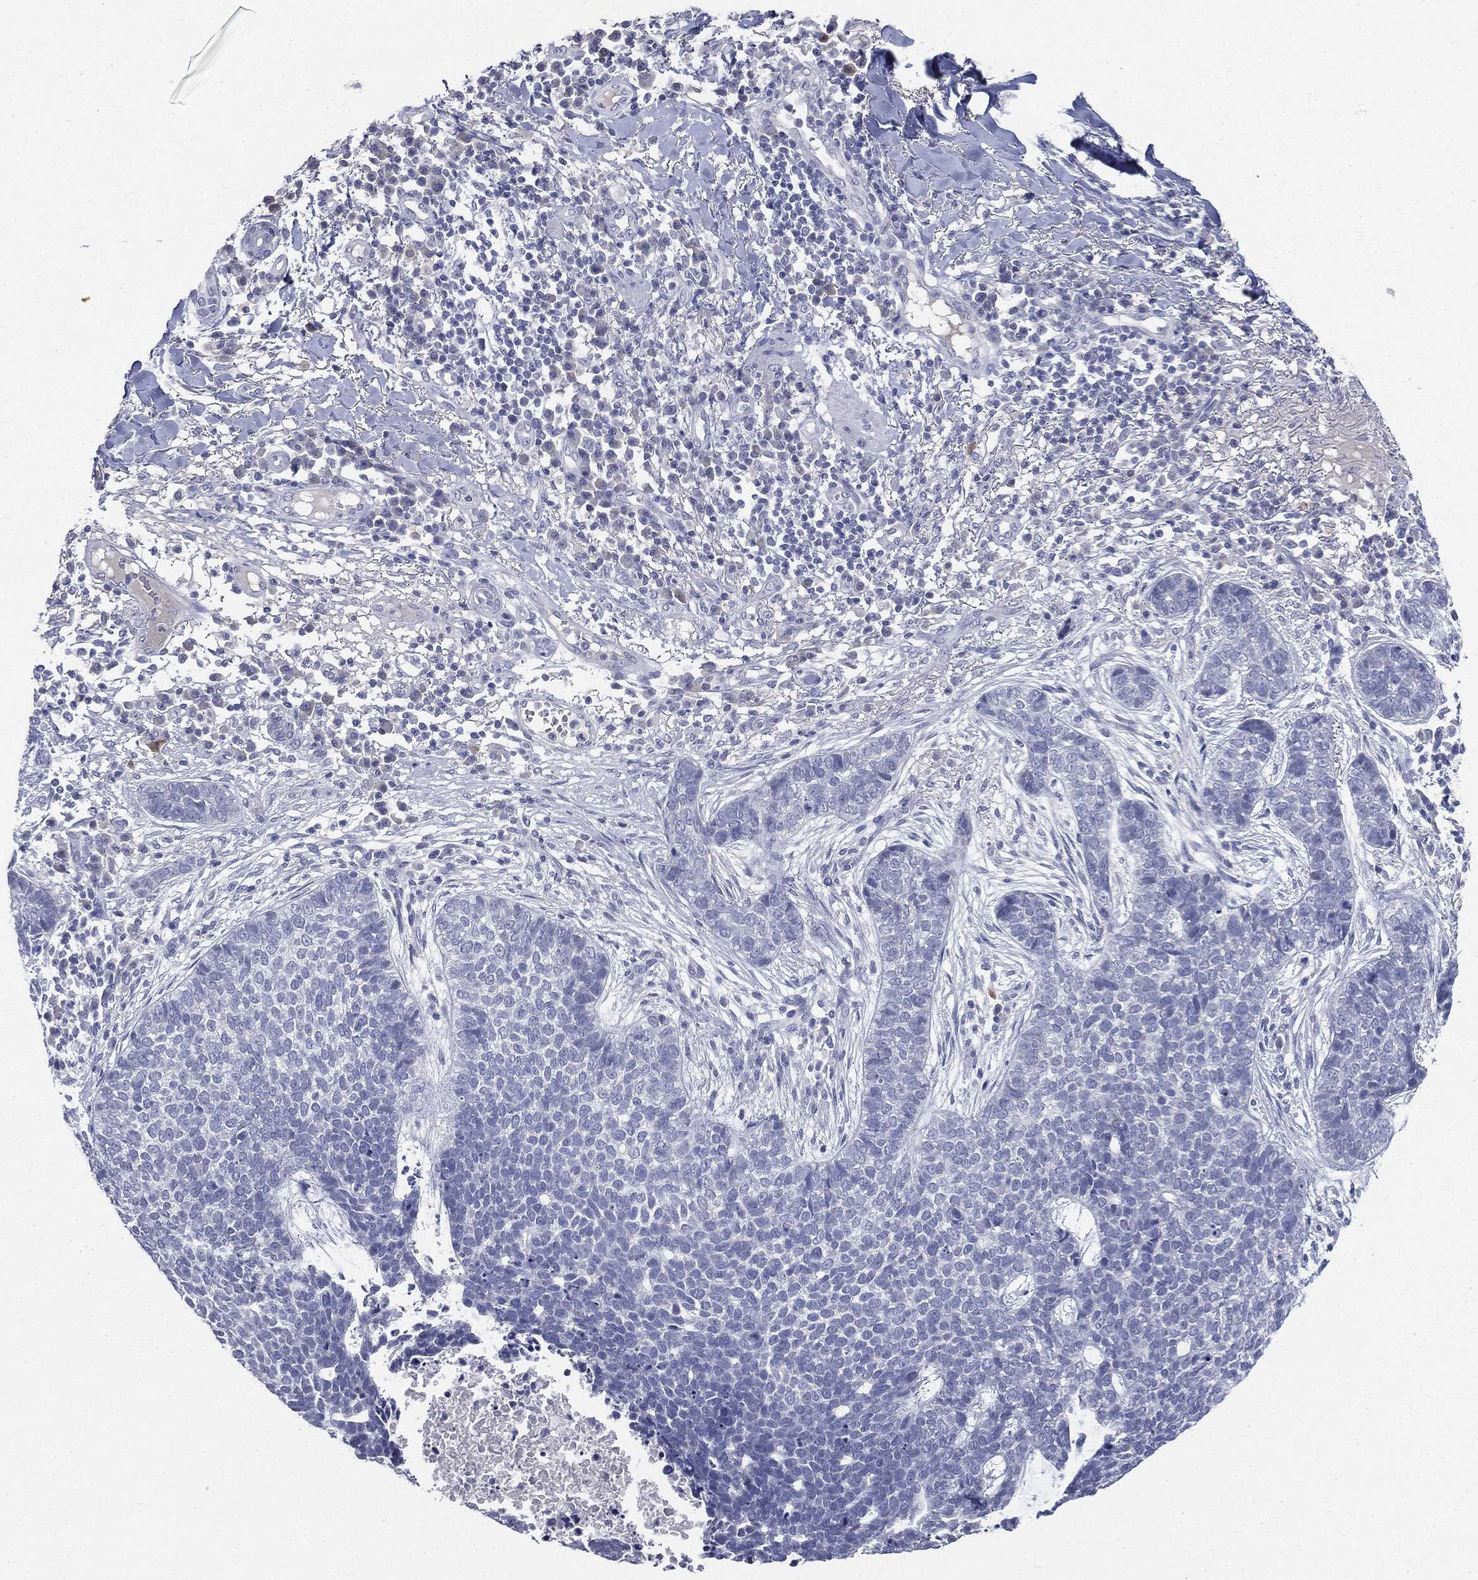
{"staining": {"intensity": "negative", "quantity": "none", "location": "none"}, "tissue": "skin cancer", "cell_type": "Tumor cells", "image_type": "cancer", "snomed": [{"axis": "morphology", "description": "Squamous cell carcinoma, NOS"}, {"axis": "topography", "description": "Skin"}], "caption": "The IHC photomicrograph has no significant staining in tumor cells of squamous cell carcinoma (skin) tissue.", "gene": "CGB1", "patient": {"sex": "male", "age": 88}}